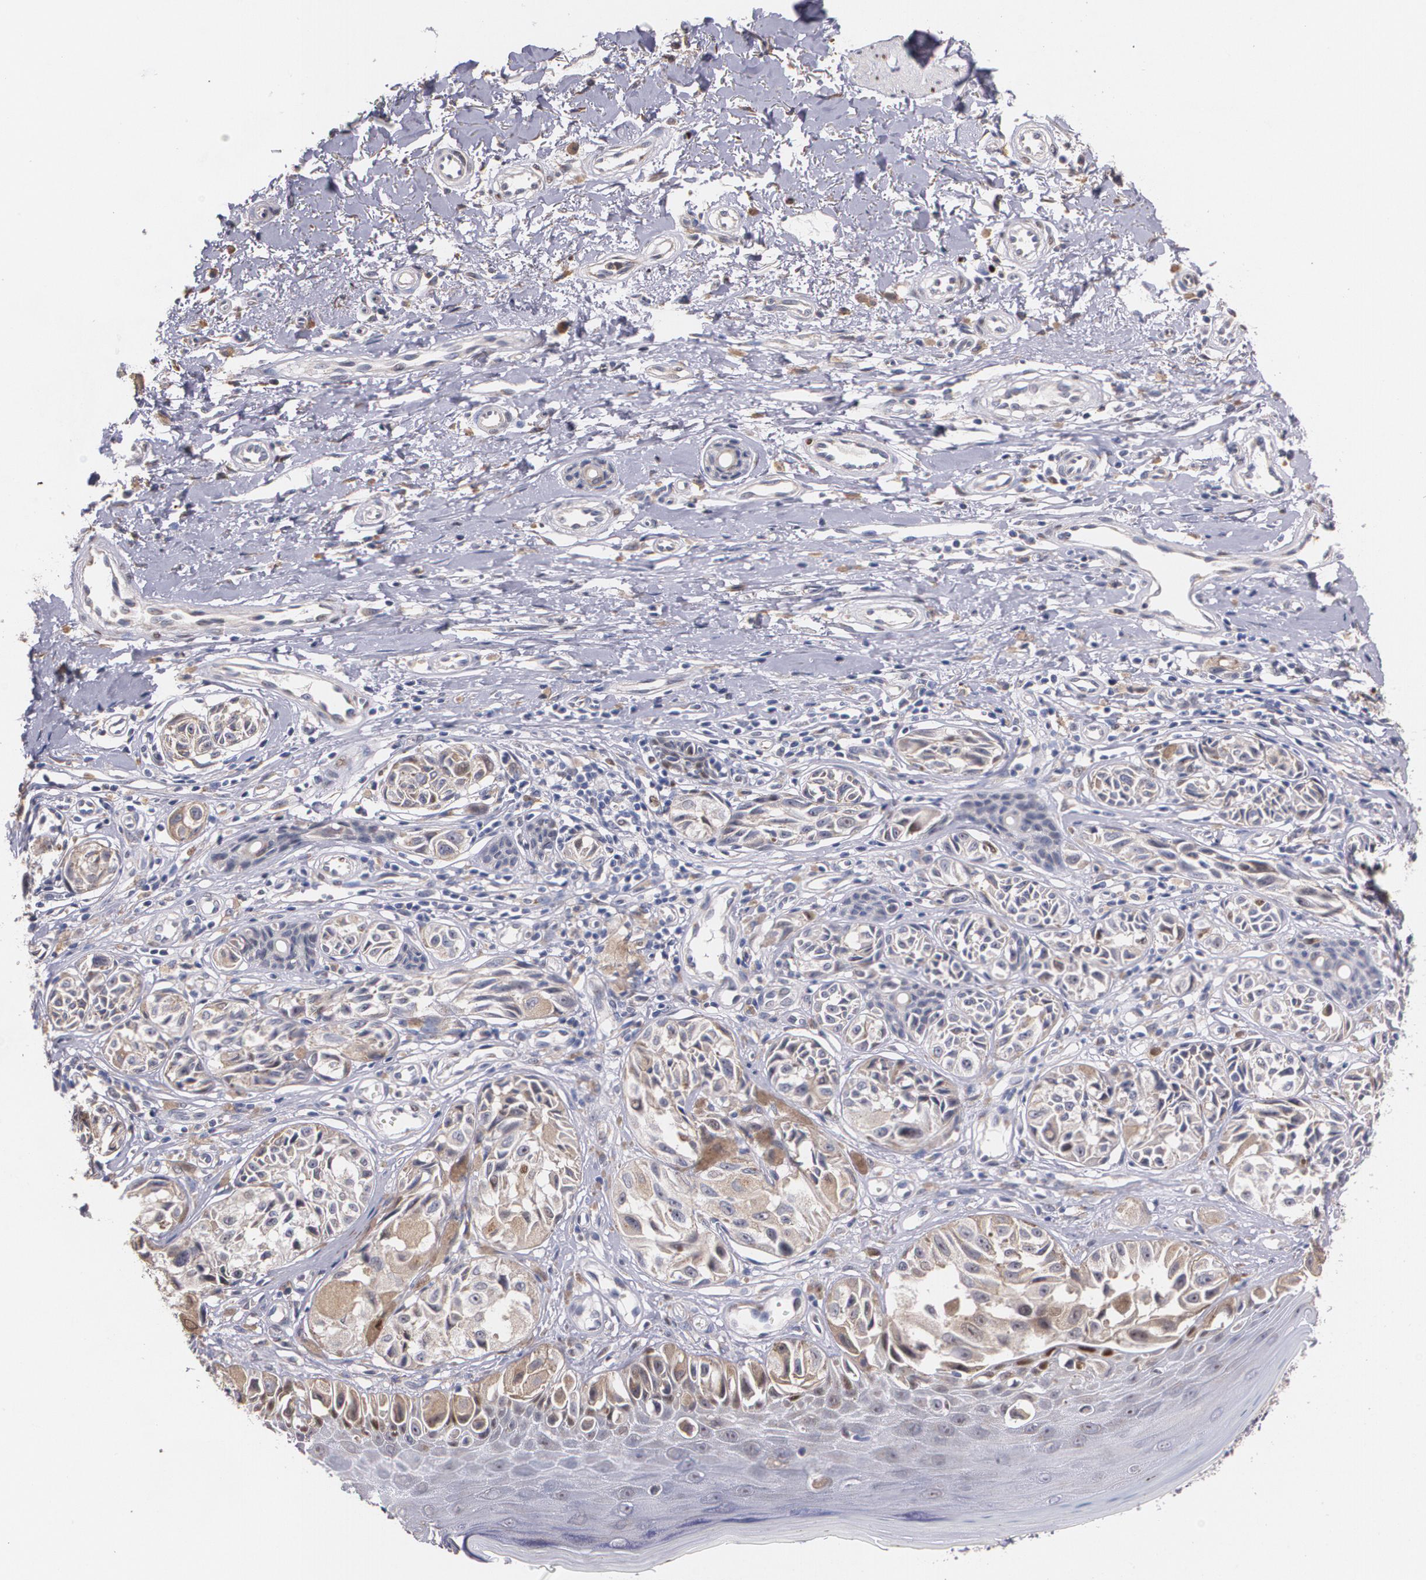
{"staining": {"intensity": "moderate", "quantity": "25%-75%", "location": "cytoplasmic/membranous"}, "tissue": "melanoma", "cell_type": "Tumor cells", "image_type": "cancer", "snomed": [{"axis": "morphology", "description": "Malignant melanoma, NOS"}, {"axis": "topography", "description": "Skin"}], "caption": "The micrograph exhibits immunohistochemical staining of melanoma. There is moderate cytoplasmic/membranous positivity is appreciated in approximately 25%-75% of tumor cells.", "gene": "ATF3", "patient": {"sex": "male", "age": 67}}